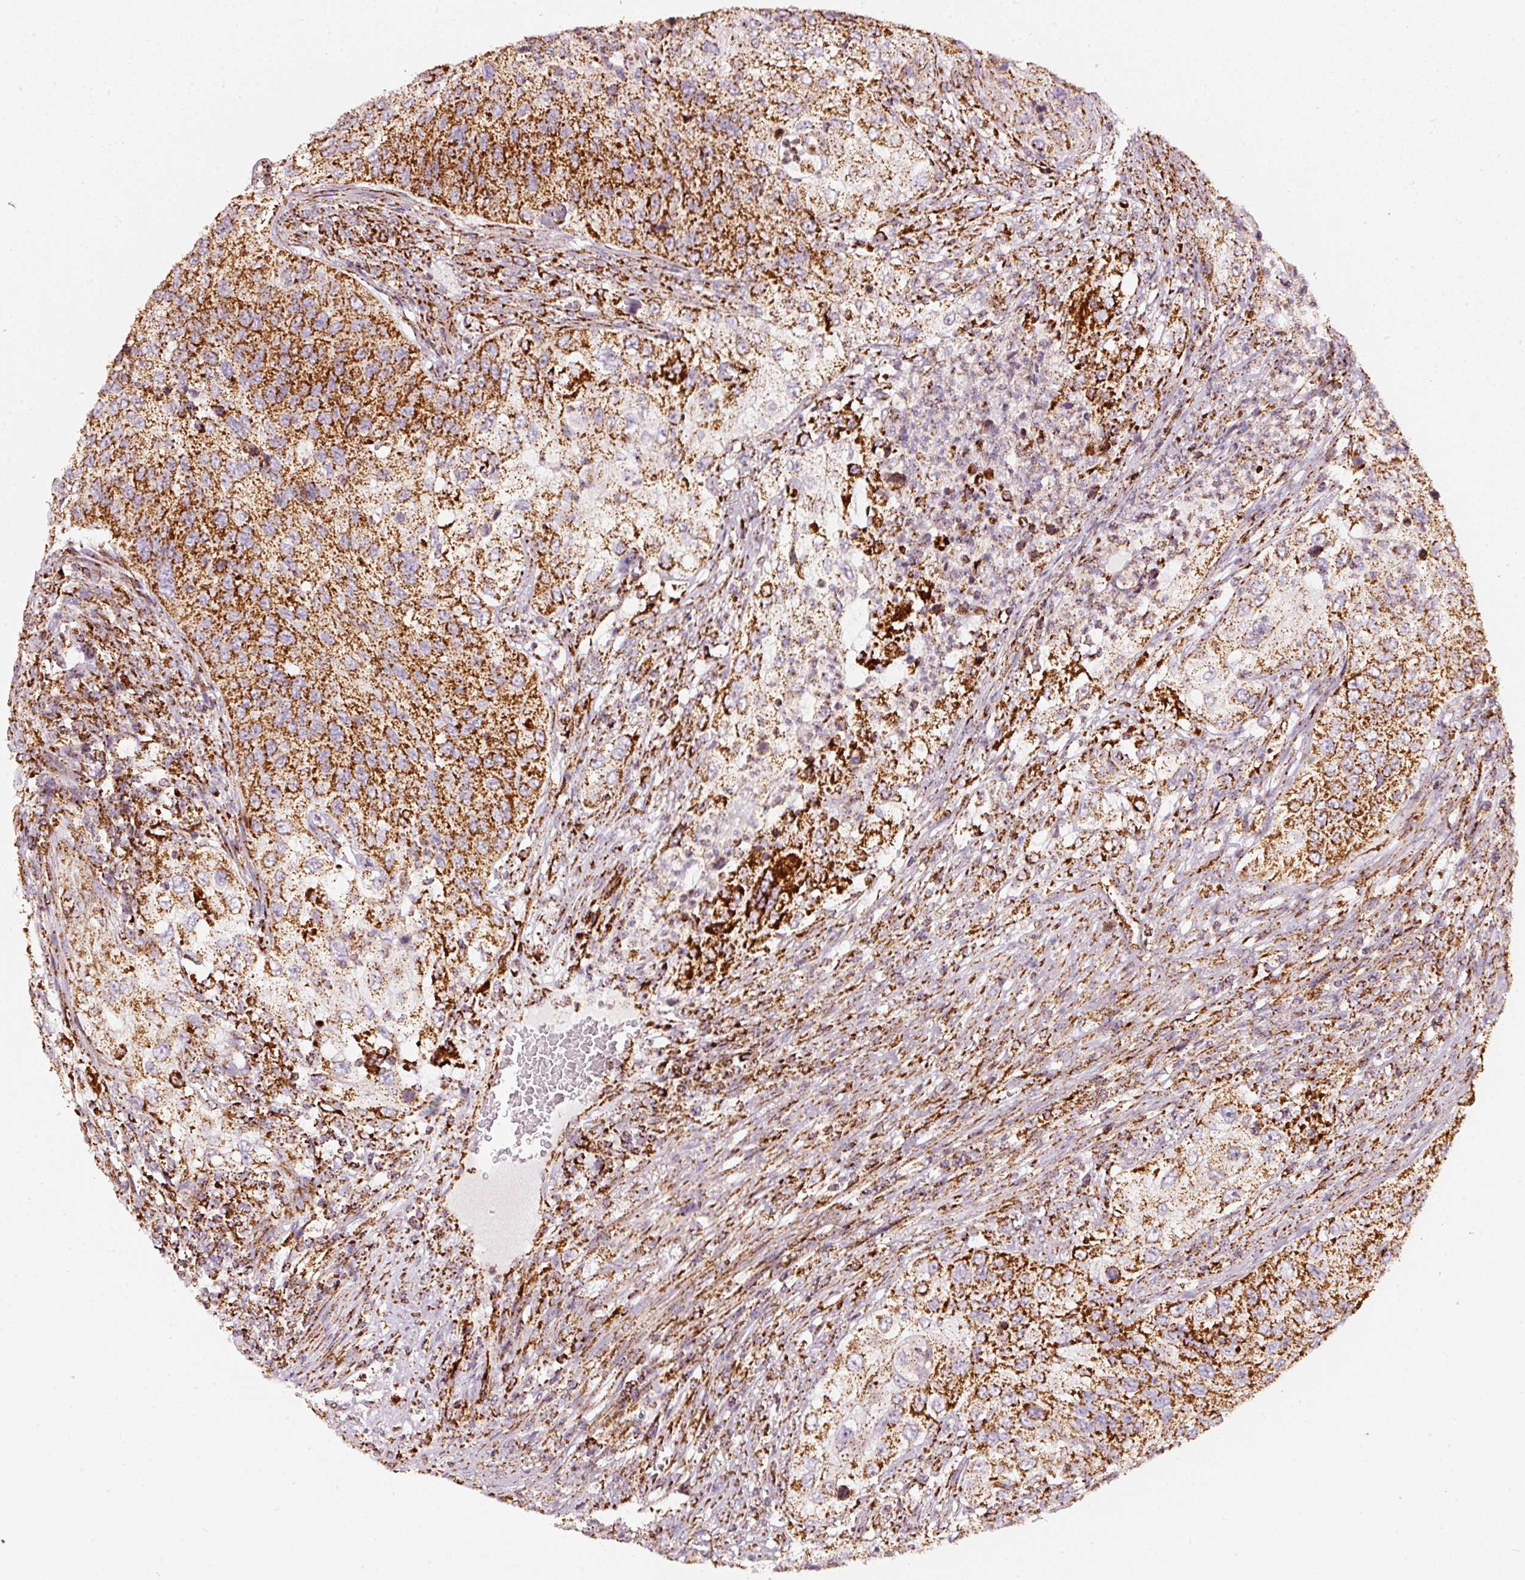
{"staining": {"intensity": "strong", "quantity": ">75%", "location": "cytoplasmic/membranous"}, "tissue": "urothelial cancer", "cell_type": "Tumor cells", "image_type": "cancer", "snomed": [{"axis": "morphology", "description": "Urothelial carcinoma, High grade"}, {"axis": "topography", "description": "Urinary bladder"}], "caption": "Urothelial cancer stained for a protein (brown) demonstrates strong cytoplasmic/membranous positive expression in approximately >75% of tumor cells.", "gene": "UQCRC1", "patient": {"sex": "female", "age": 60}}